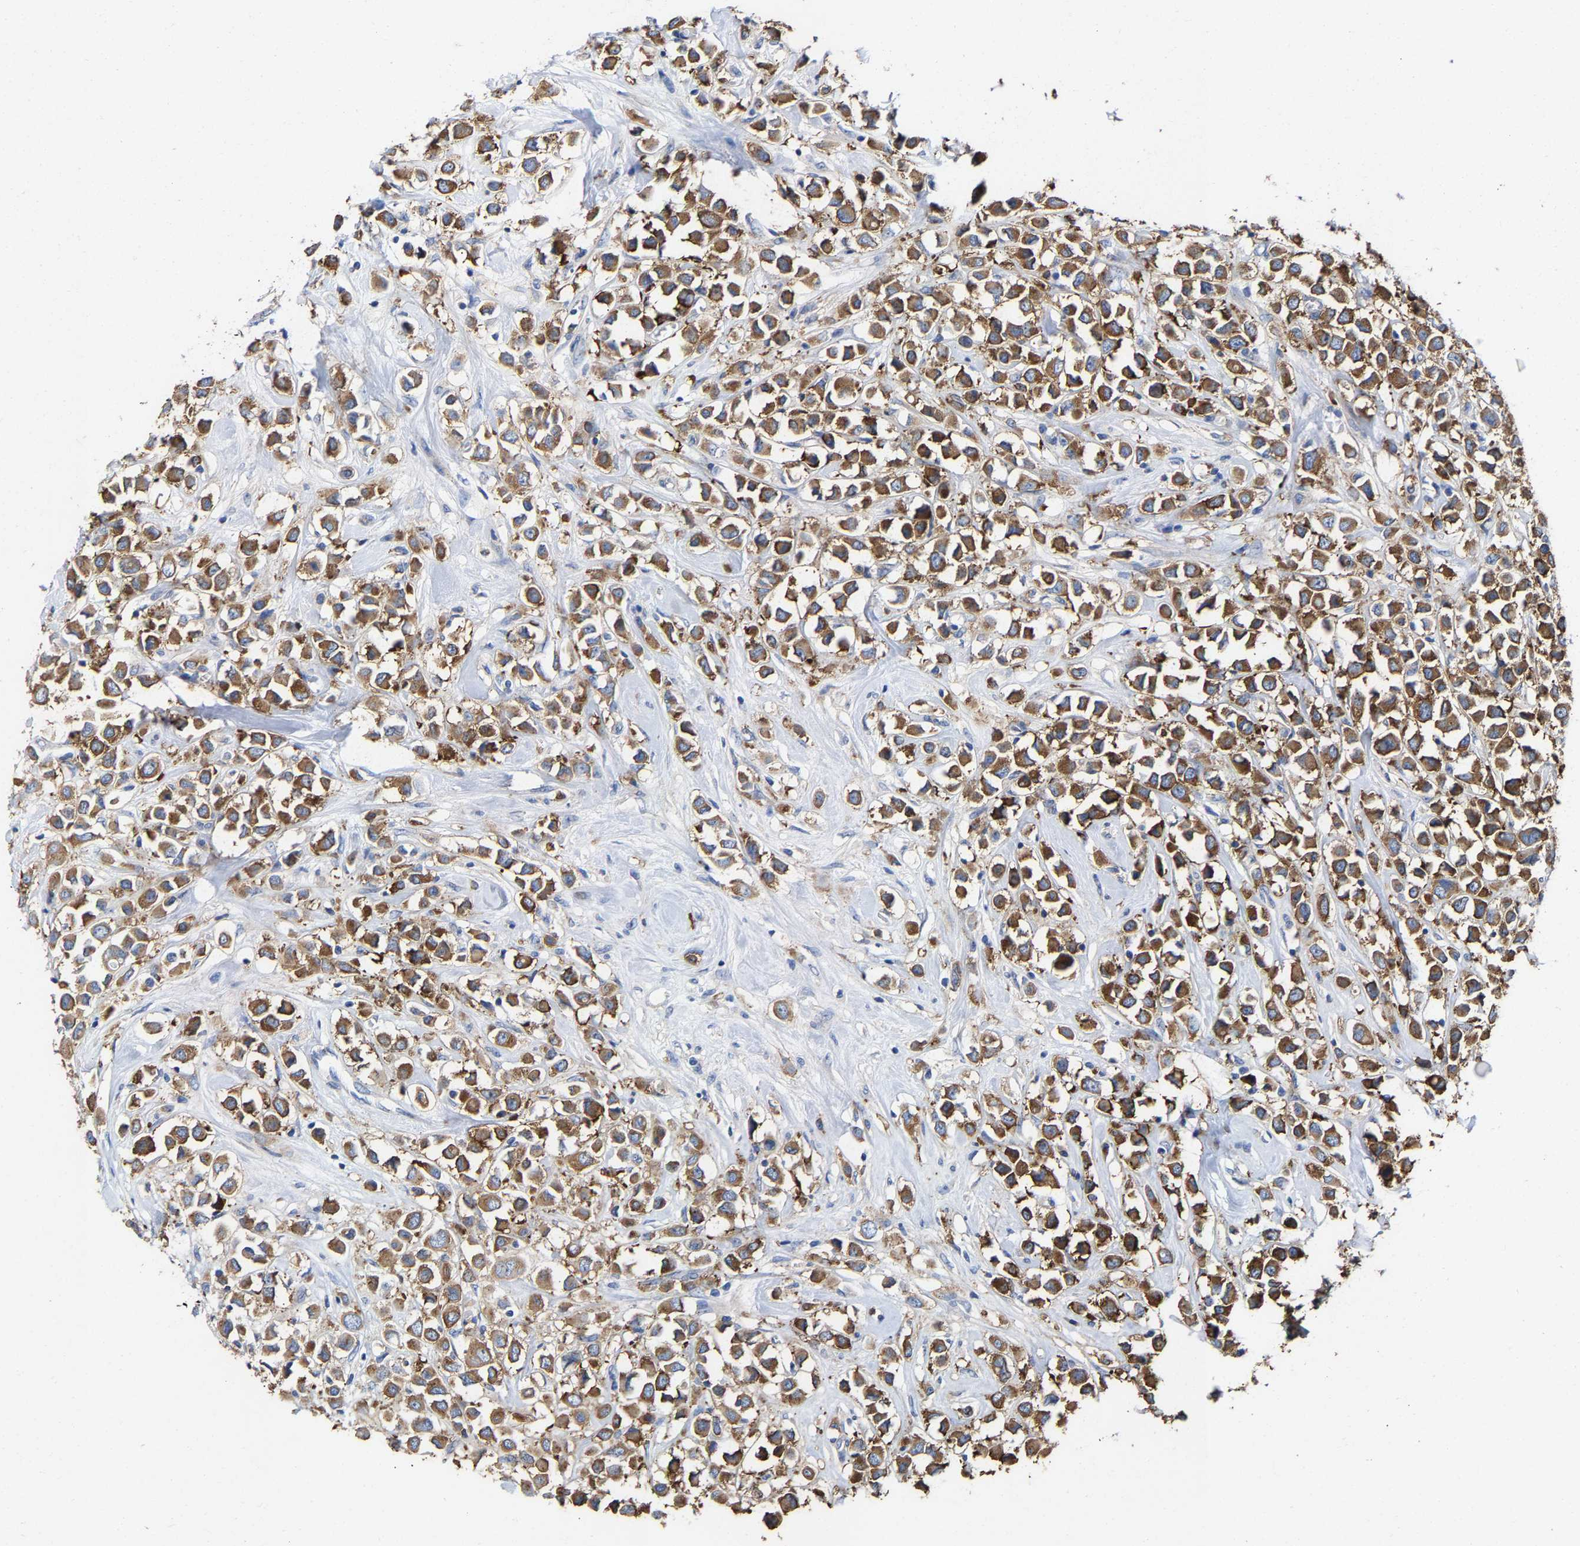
{"staining": {"intensity": "strong", "quantity": ">75%", "location": "cytoplasmic/membranous"}, "tissue": "breast cancer", "cell_type": "Tumor cells", "image_type": "cancer", "snomed": [{"axis": "morphology", "description": "Duct carcinoma"}, {"axis": "topography", "description": "Breast"}], "caption": "Immunohistochemical staining of breast cancer (invasive ductal carcinoma) reveals high levels of strong cytoplasmic/membranous protein positivity in about >75% of tumor cells.", "gene": "PPP1R15A", "patient": {"sex": "female", "age": 61}}